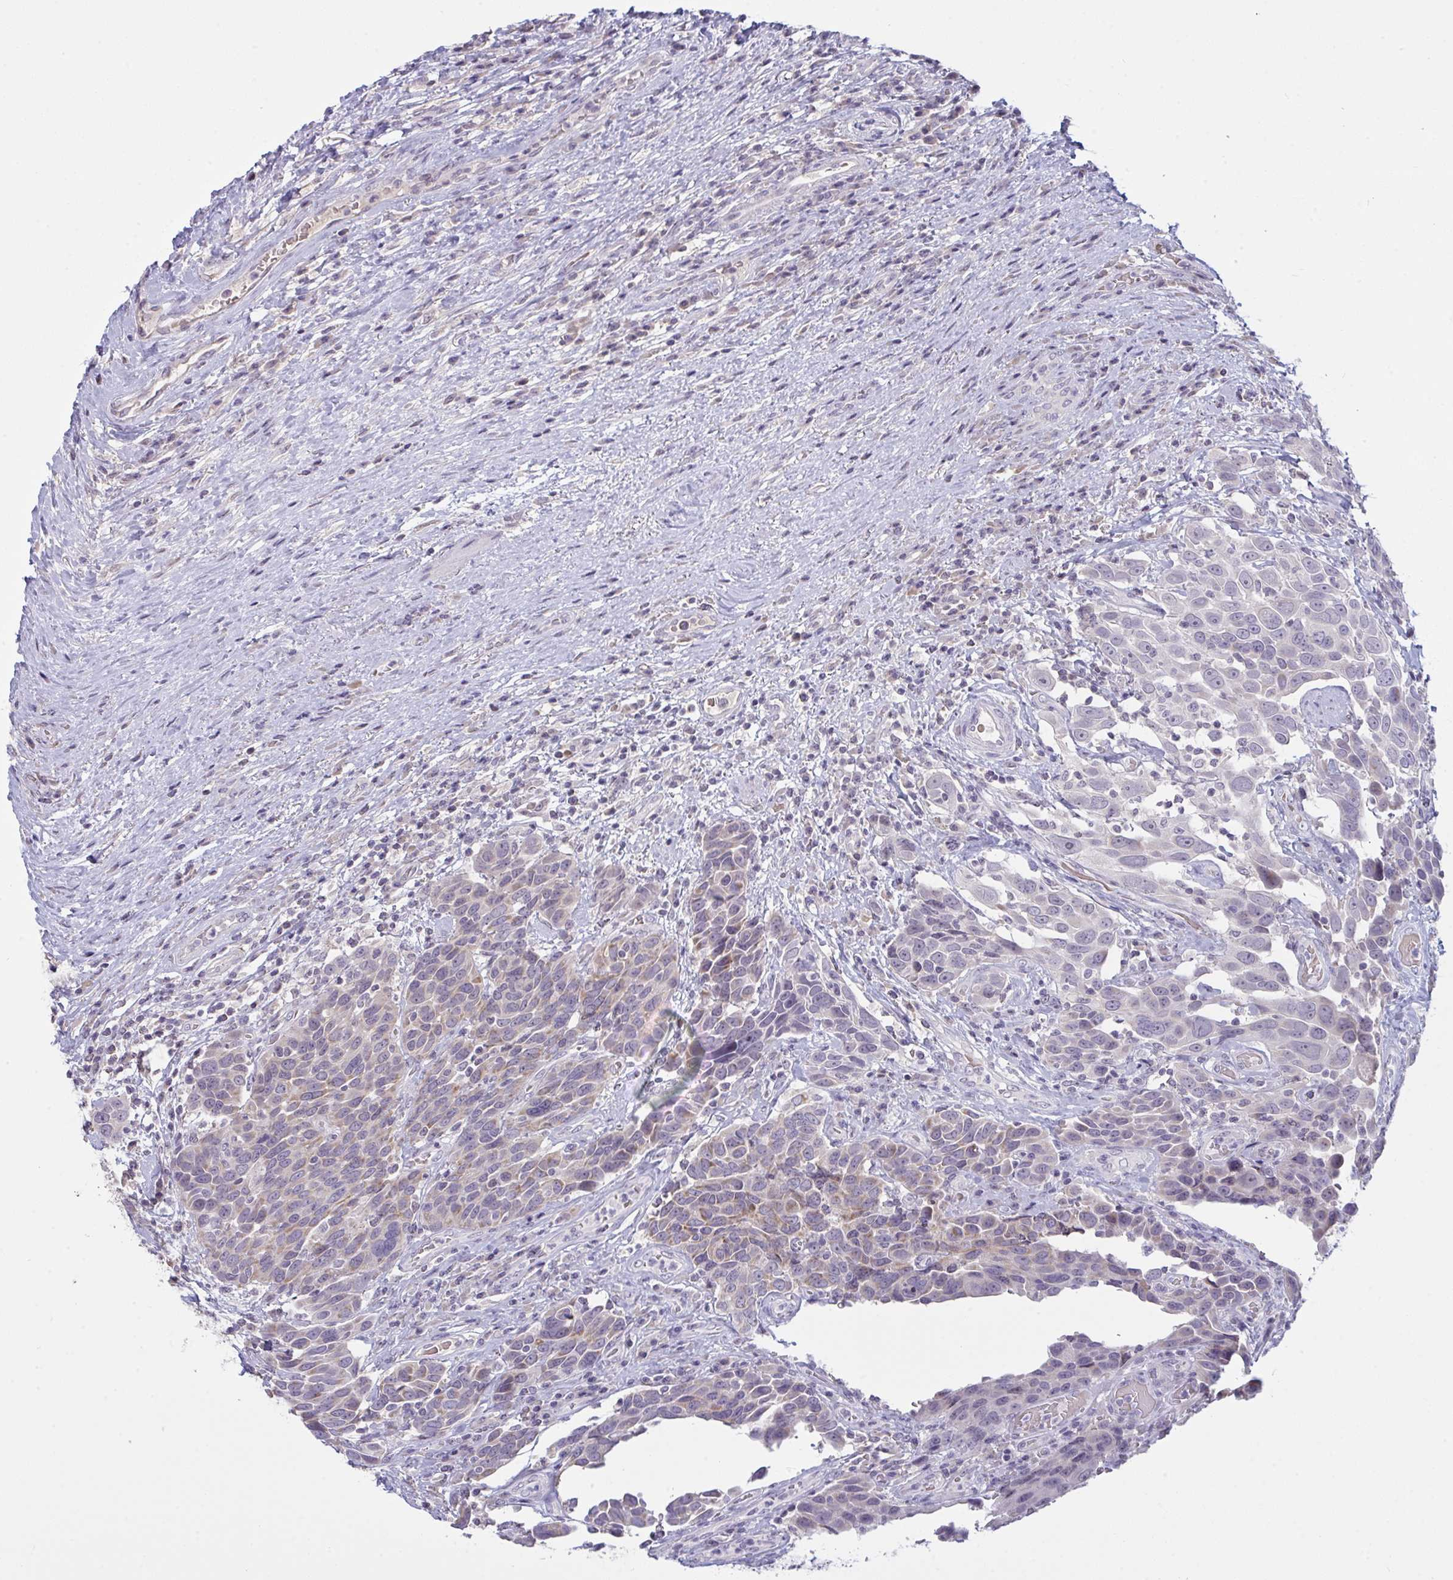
{"staining": {"intensity": "moderate", "quantity": "<25%", "location": "cytoplasmic/membranous"}, "tissue": "urothelial cancer", "cell_type": "Tumor cells", "image_type": "cancer", "snomed": [{"axis": "morphology", "description": "Urothelial carcinoma, High grade"}, {"axis": "topography", "description": "Urinary bladder"}], "caption": "Immunohistochemical staining of human urothelial cancer demonstrates low levels of moderate cytoplasmic/membranous protein positivity in about <25% of tumor cells.", "gene": "ZNF784", "patient": {"sex": "female", "age": 70}}